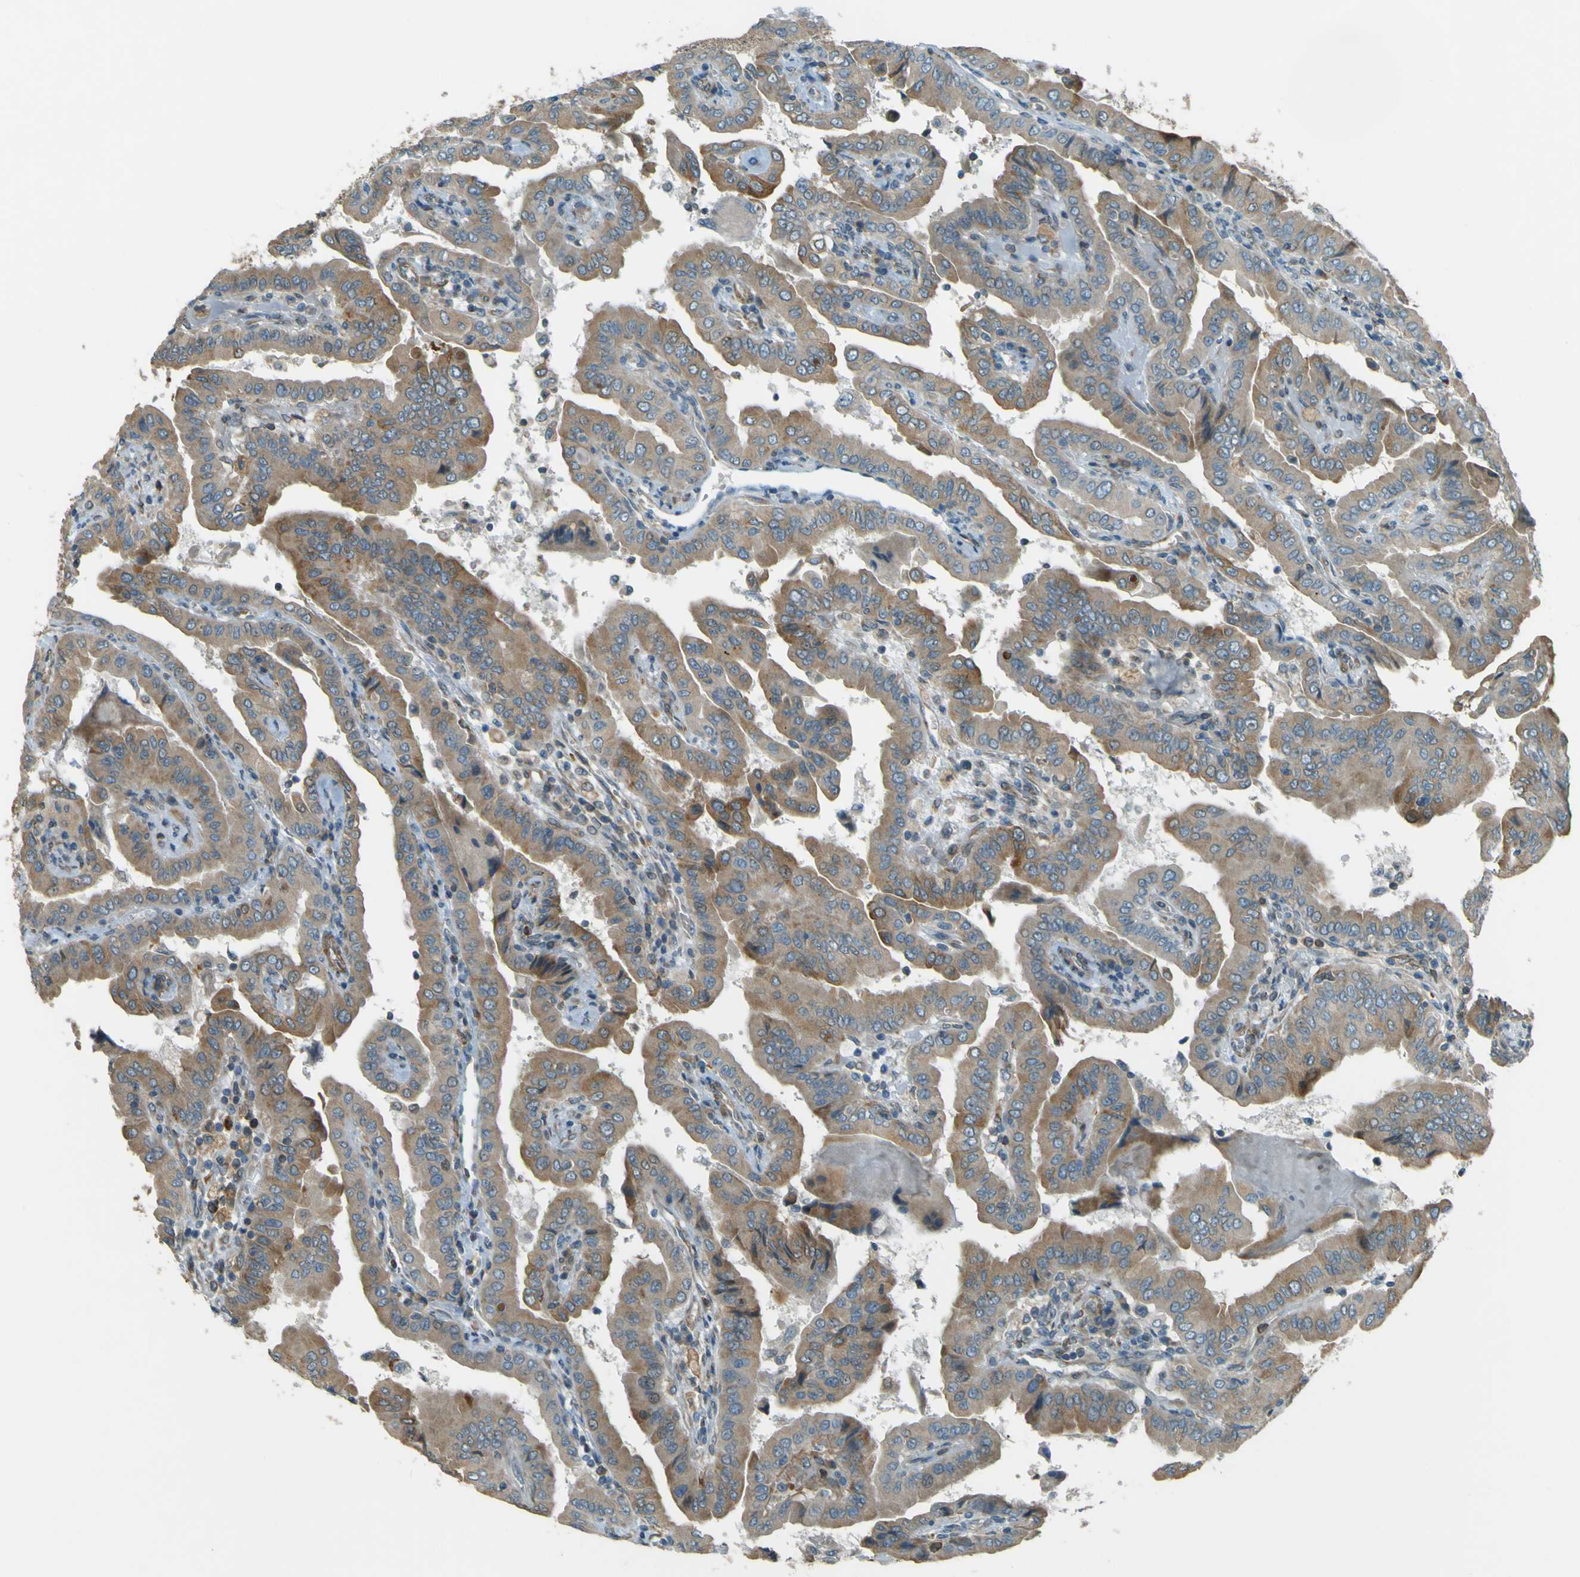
{"staining": {"intensity": "moderate", "quantity": ">75%", "location": "cytoplasmic/membranous"}, "tissue": "thyroid cancer", "cell_type": "Tumor cells", "image_type": "cancer", "snomed": [{"axis": "morphology", "description": "Papillary adenocarcinoma, NOS"}, {"axis": "topography", "description": "Thyroid gland"}], "caption": "Immunohistochemistry (IHC) image of neoplastic tissue: human thyroid papillary adenocarcinoma stained using immunohistochemistry shows medium levels of moderate protein expression localized specifically in the cytoplasmic/membranous of tumor cells, appearing as a cytoplasmic/membranous brown color.", "gene": "LPCAT1", "patient": {"sex": "male", "age": 33}}